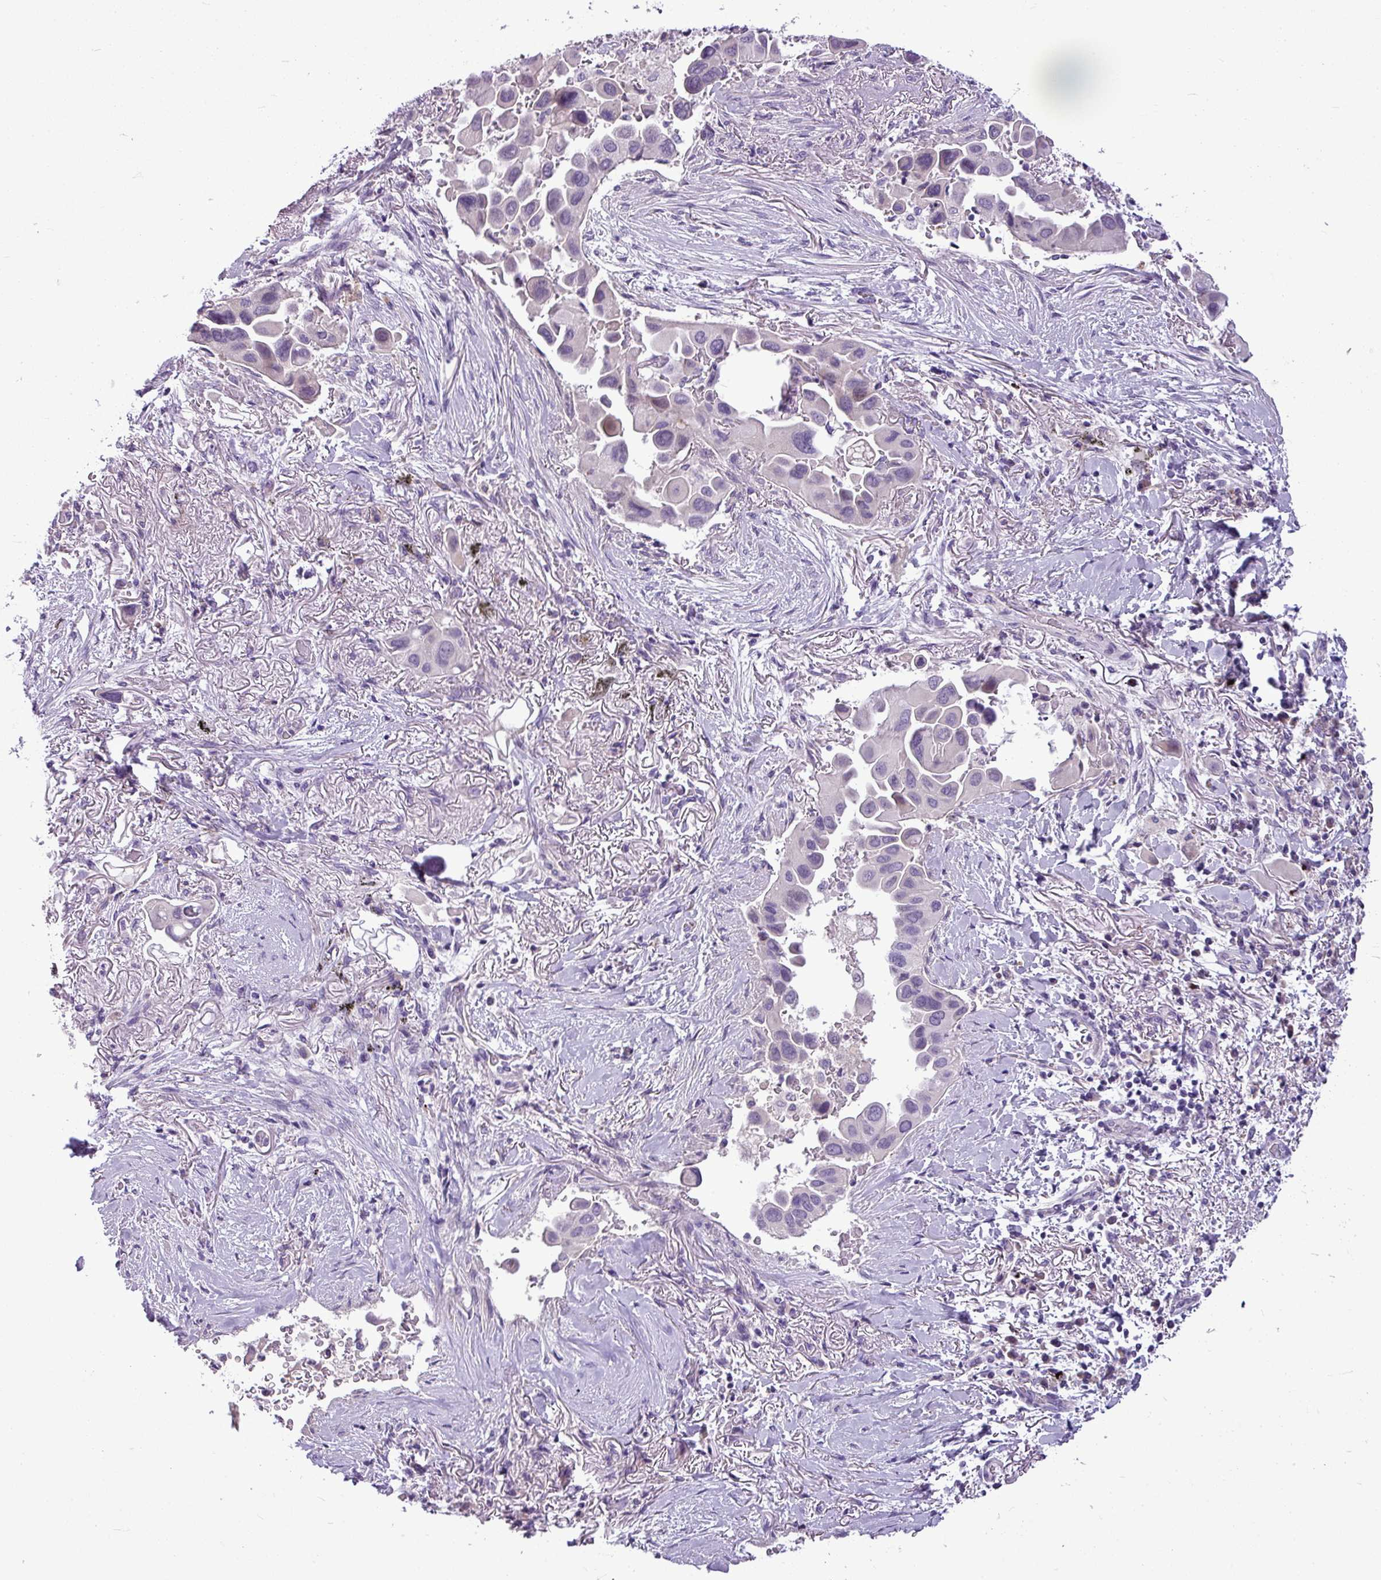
{"staining": {"intensity": "negative", "quantity": "none", "location": "none"}, "tissue": "lung cancer", "cell_type": "Tumor cells", "image_type": "cancer", "snomed": [{"axis": "morphology", "description": "Adenocarcinoma, NOS"}, {"axis": "topography", "description": "Lung"}], "caption": "Lung cancer (adenocarcinoma) was stained to show a protein in brown. There is no significant staining in tumor cells. (Brightfield microscopy of DAB (3,3'-diaminobenzidine) IHC at high magnification).", "gene": "IL17A", "patient": {"sex": "female", "age": 76}}